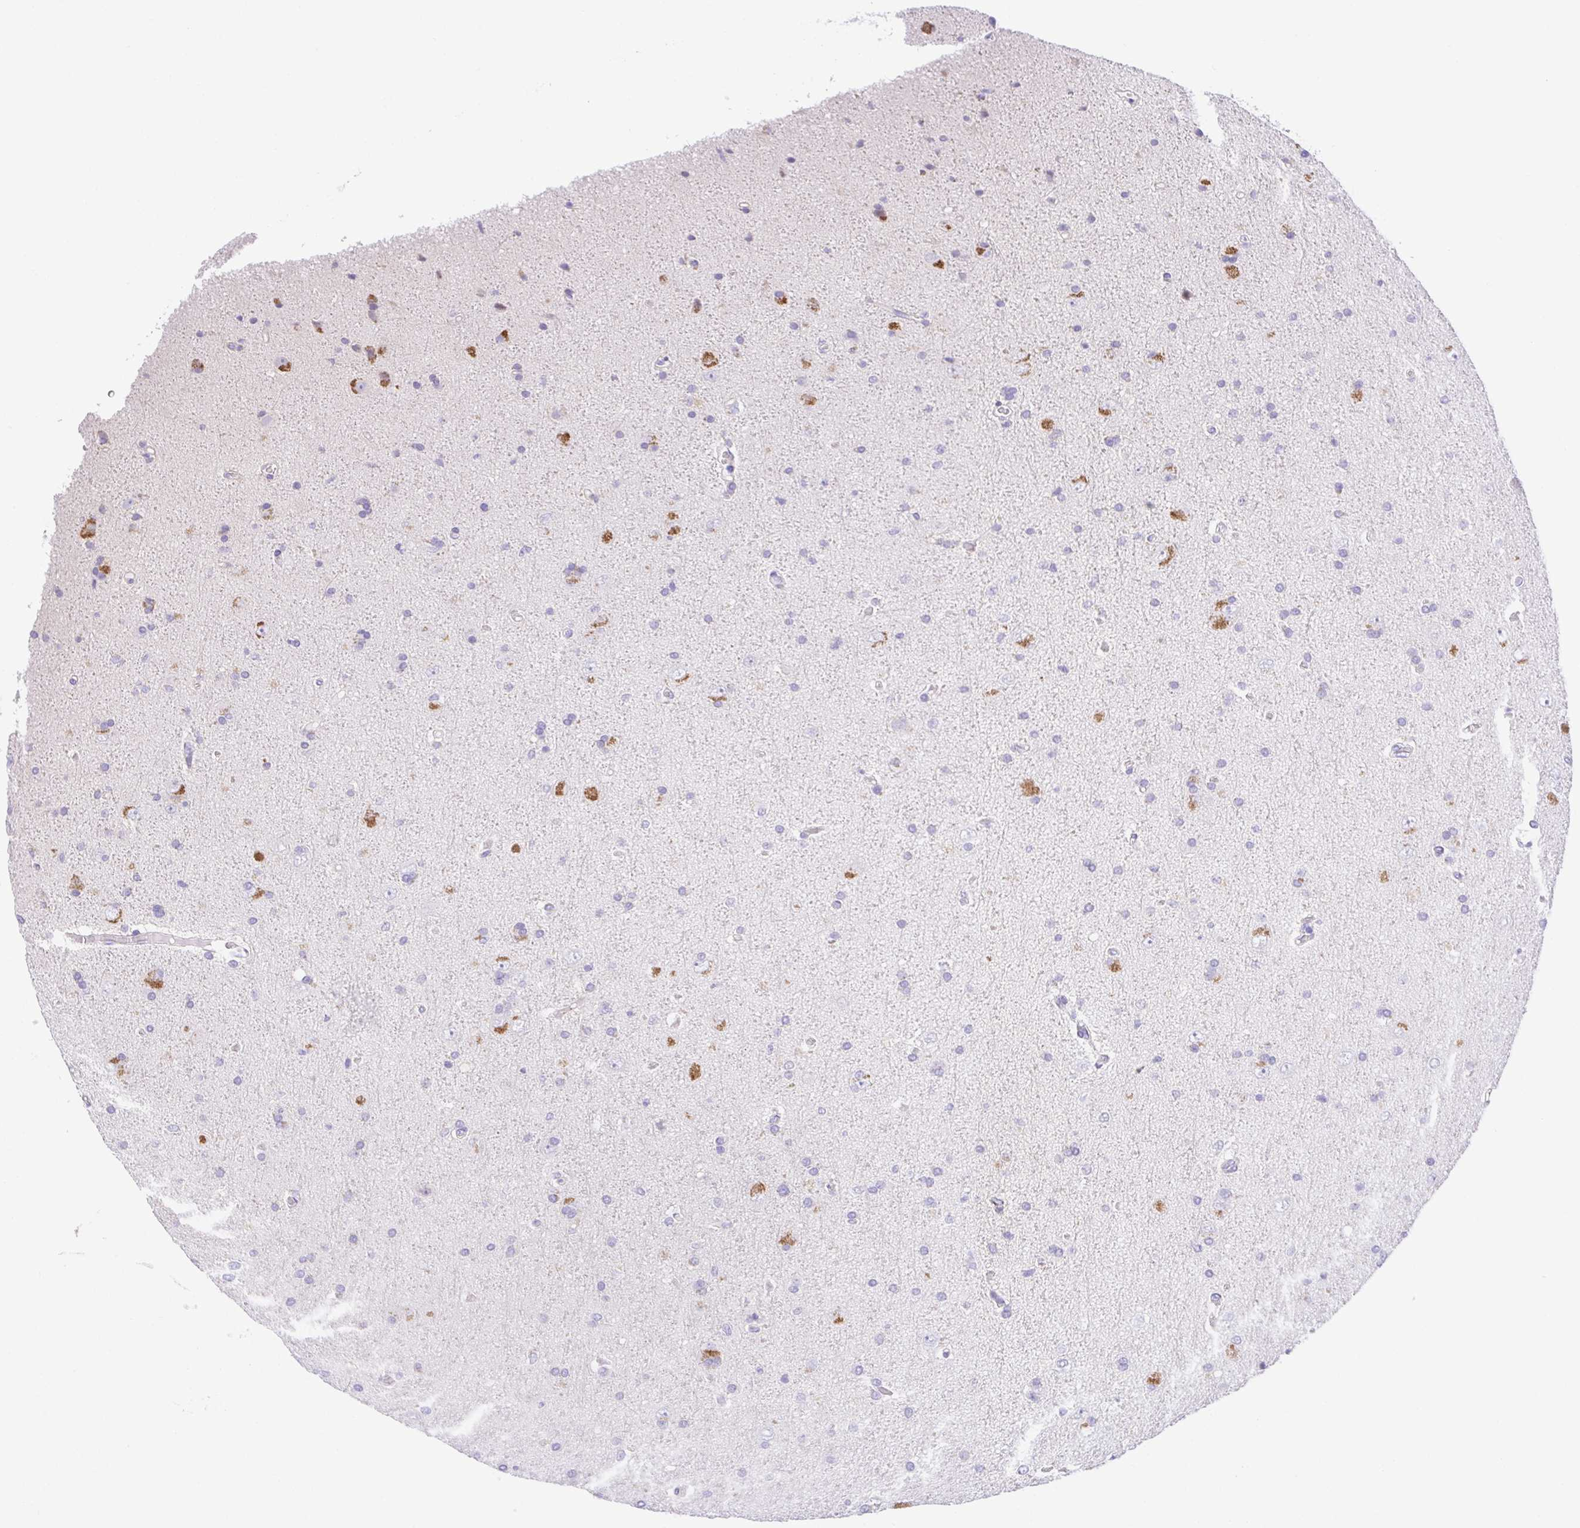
{"staining": {"intensity": "negative", "quantity": "none", "location": "none"}, "tissue": "glioma", "cell_type": "Tumor cells", "image_type": "cancer", "snomed": [{"axis": "morphology", "description": "Glioma, malignant, High grade"}, {"axis": "topography", "description": "Cerebral cortex"}], "caption": "A high-resolution histopathology image shows immunohistochemistry staining of glioma, which exhibits no significant expression in tumor cells.", "gene": "LUZP4", "patient": {"sex": "male", "age": 70}}